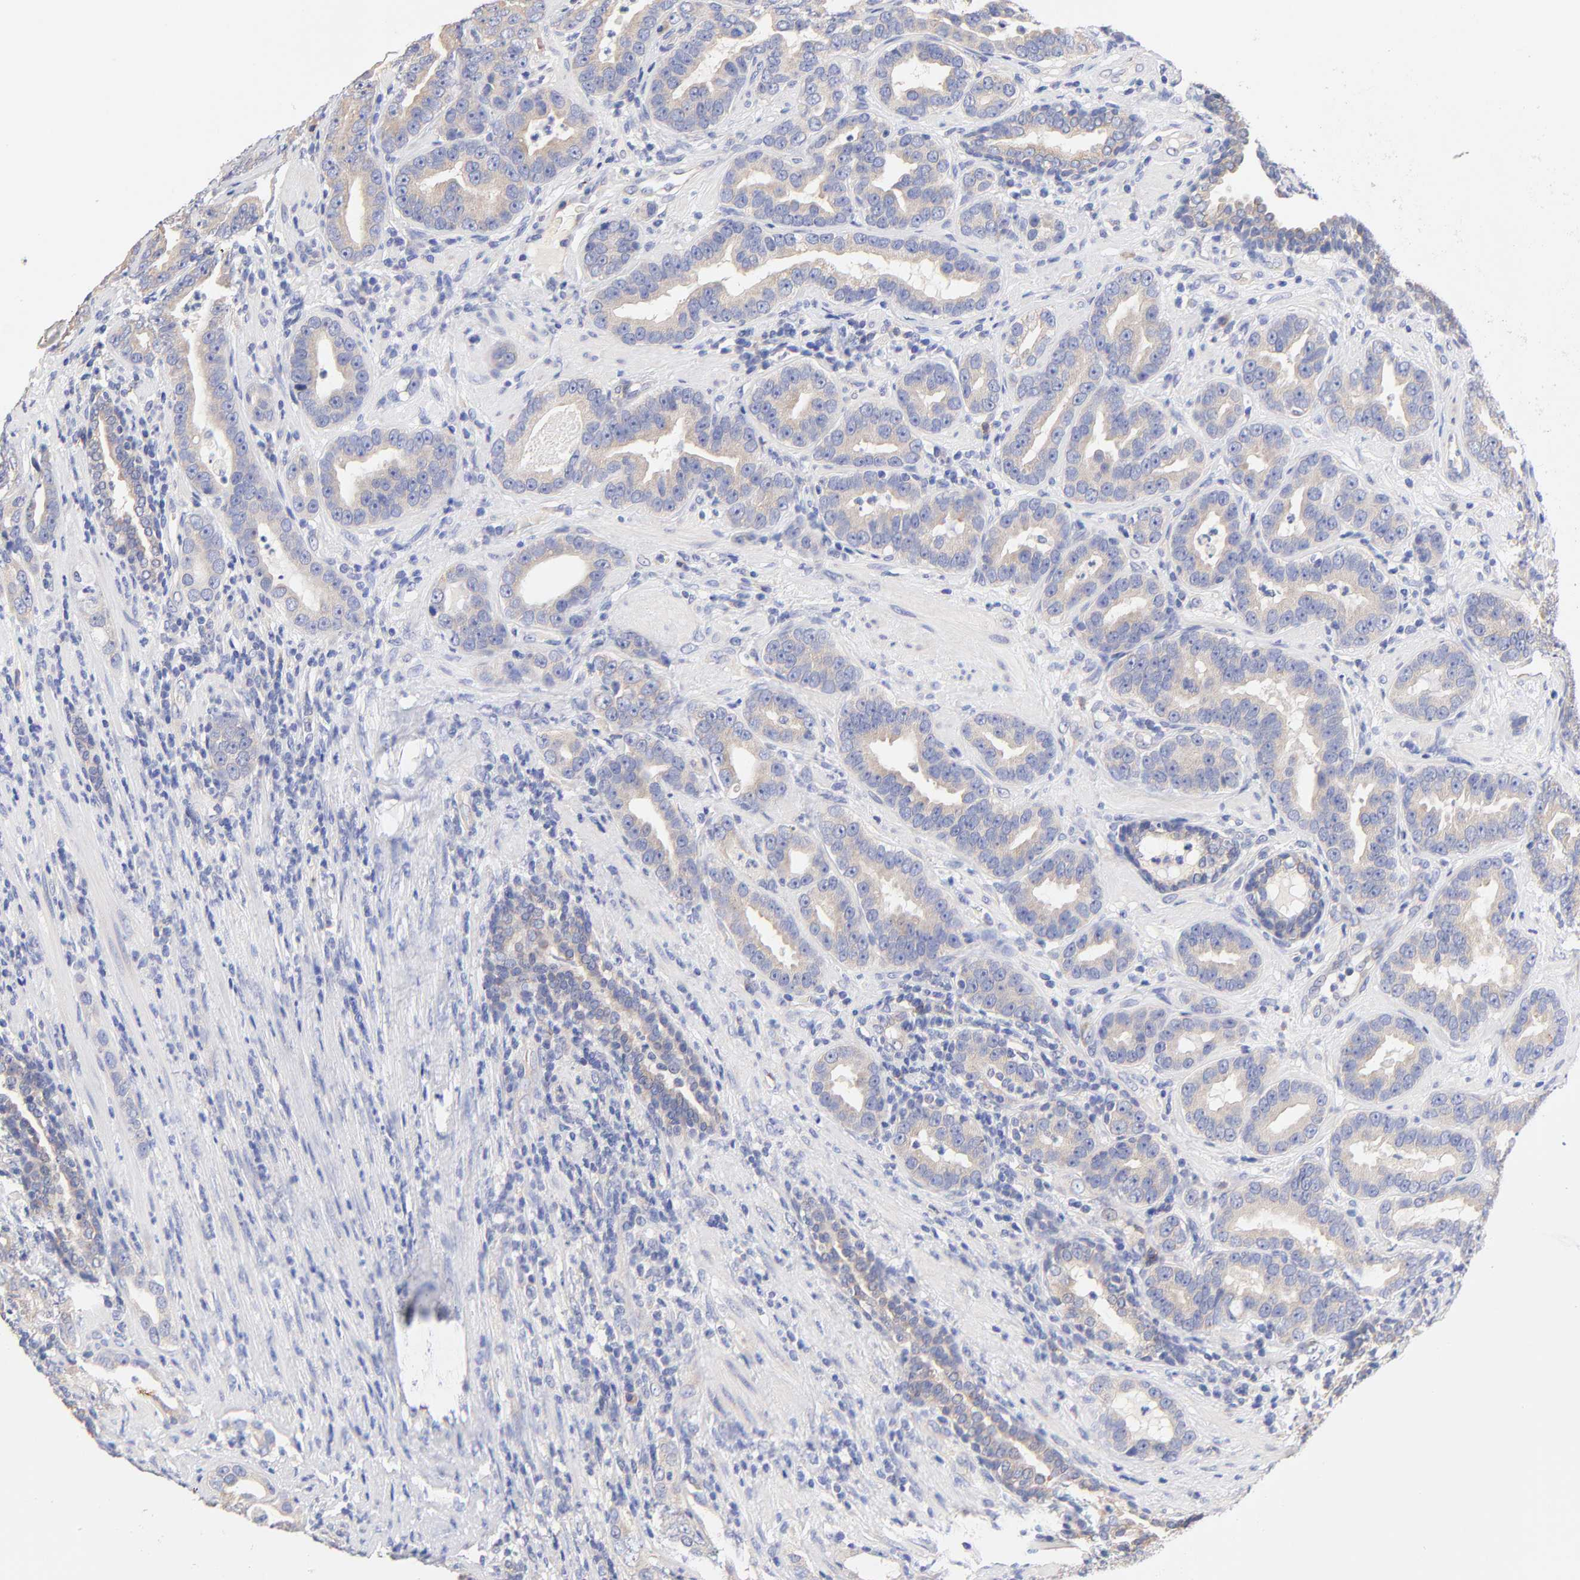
{"staining": {"intensity": "weak", "quantity": ">75%", "location": "cytoplasmic/membranous"}, "tissue": "prostate cancer", "cell_type": "Tumor cells", "image_type": "cancer", "snomed": [{"axis": "morphology", "description": "Adenocarcinoma, Low grade"}, {"axis": "topography", "description": "Prostate"}], "caption": "Prostate cancer stained with DAB (3,3'-diaminobenzidine) immunohistochemistry (IHC) displays low levels of weak cytoplasmic/membranous positivity in about >75% of tumor cells. Nuclei are stained in blue.", "gene": "TNFRSF13C", "patient": {"sex": "male", "age": 59}}